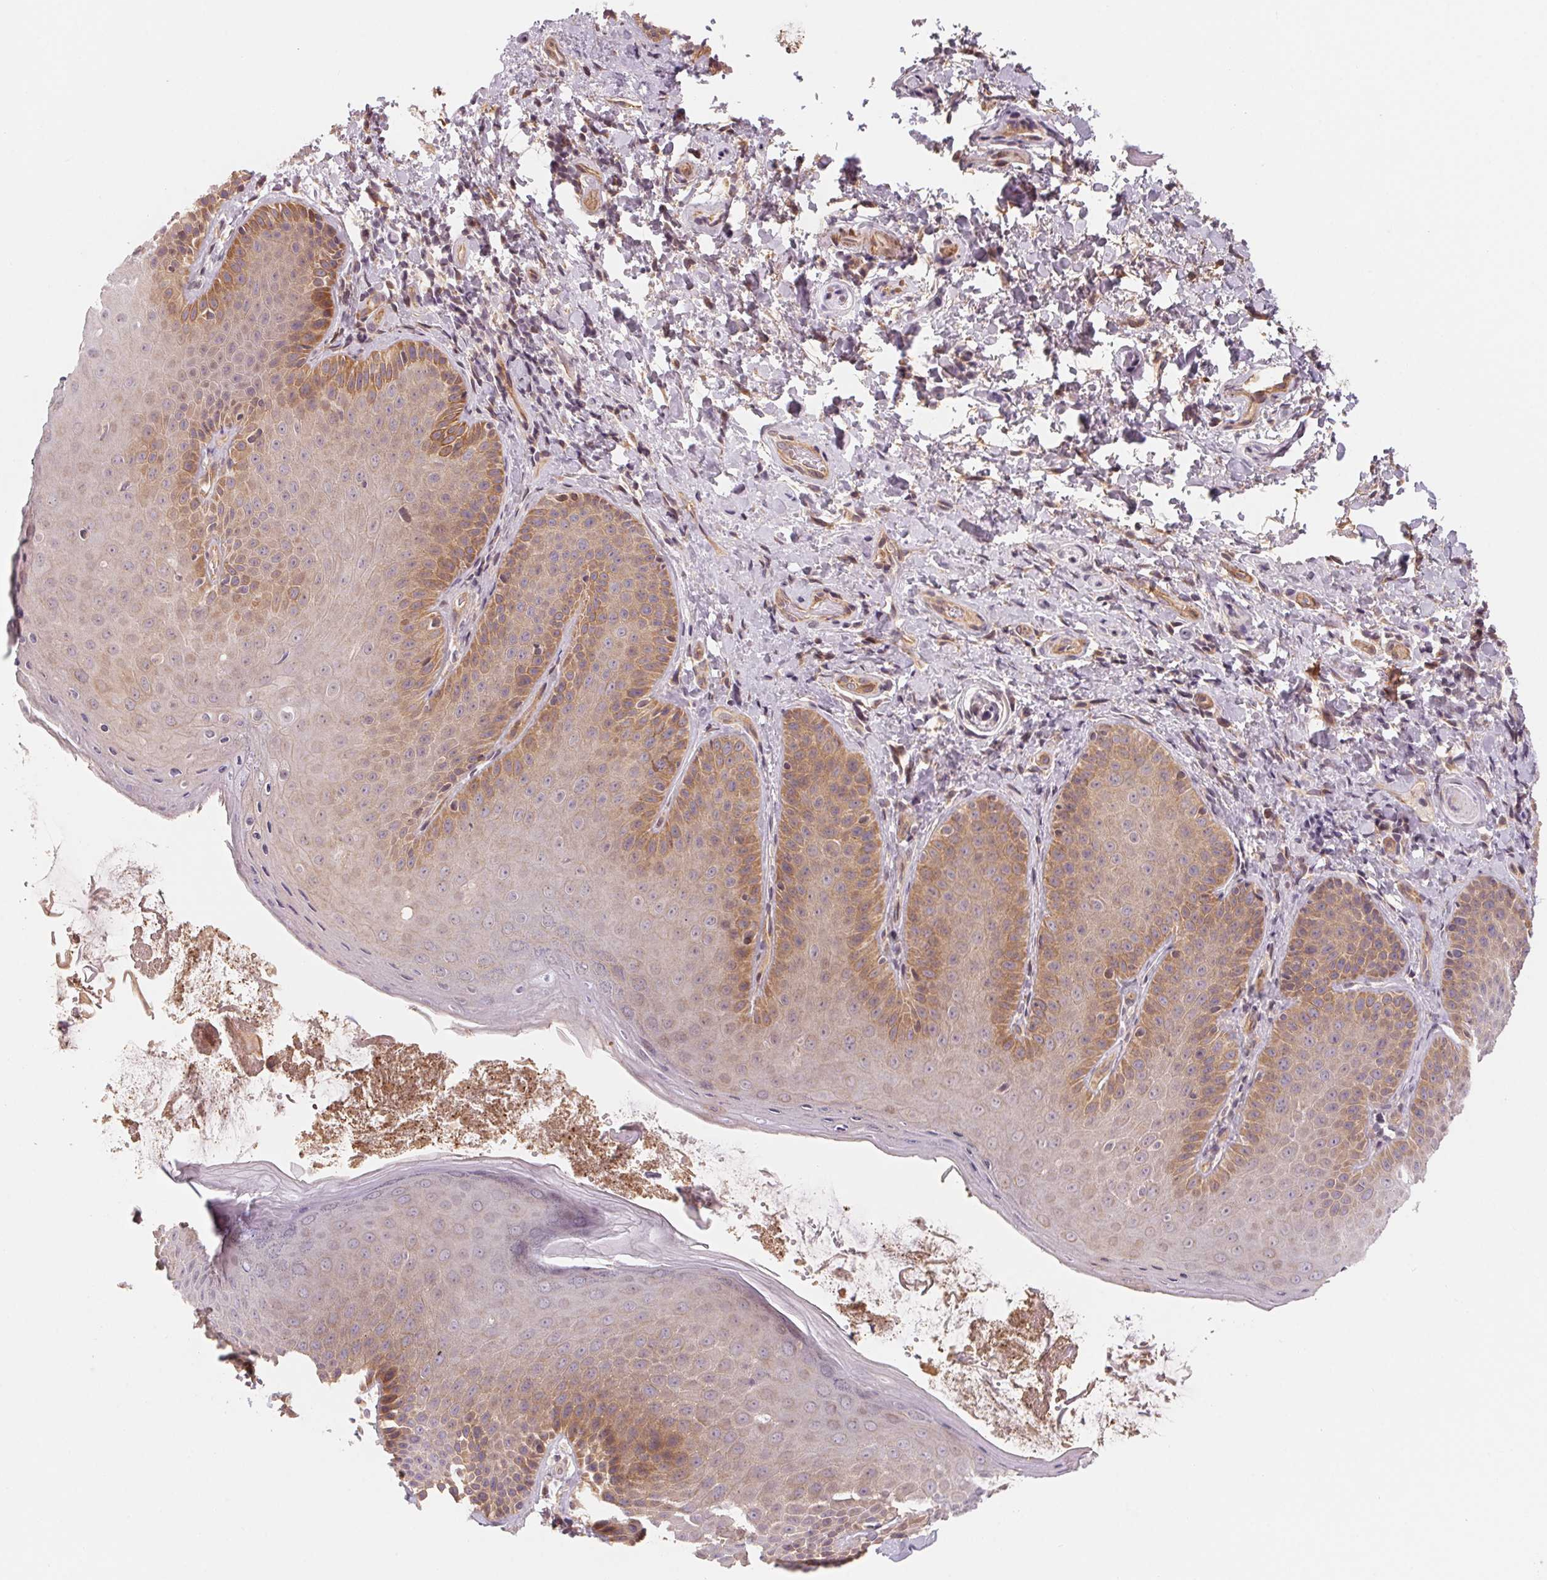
{"staining": {"intensity": "moderate", "quantity": "<25%", "location": "cytoplasmic/membranous"}, "tissue": "skin", "cell_type": "Epidermal cells", "image_type": "normal", "snomed": [{"axis": "morphology", "description": "Normal tissue, NOS"}, {"axis": "topography", "description": "Anal"}, {"axis": "topography", "description": "Peripheral nerve tissue"}], "caption": "This is a photomicrograph of IHC staining of unremarkable skin, which shows moderate expression in the cytoplasmic/membranous of epidermal cells.", "gene": "CCDC112", "patient": {"sex": "male", "age": 51}}